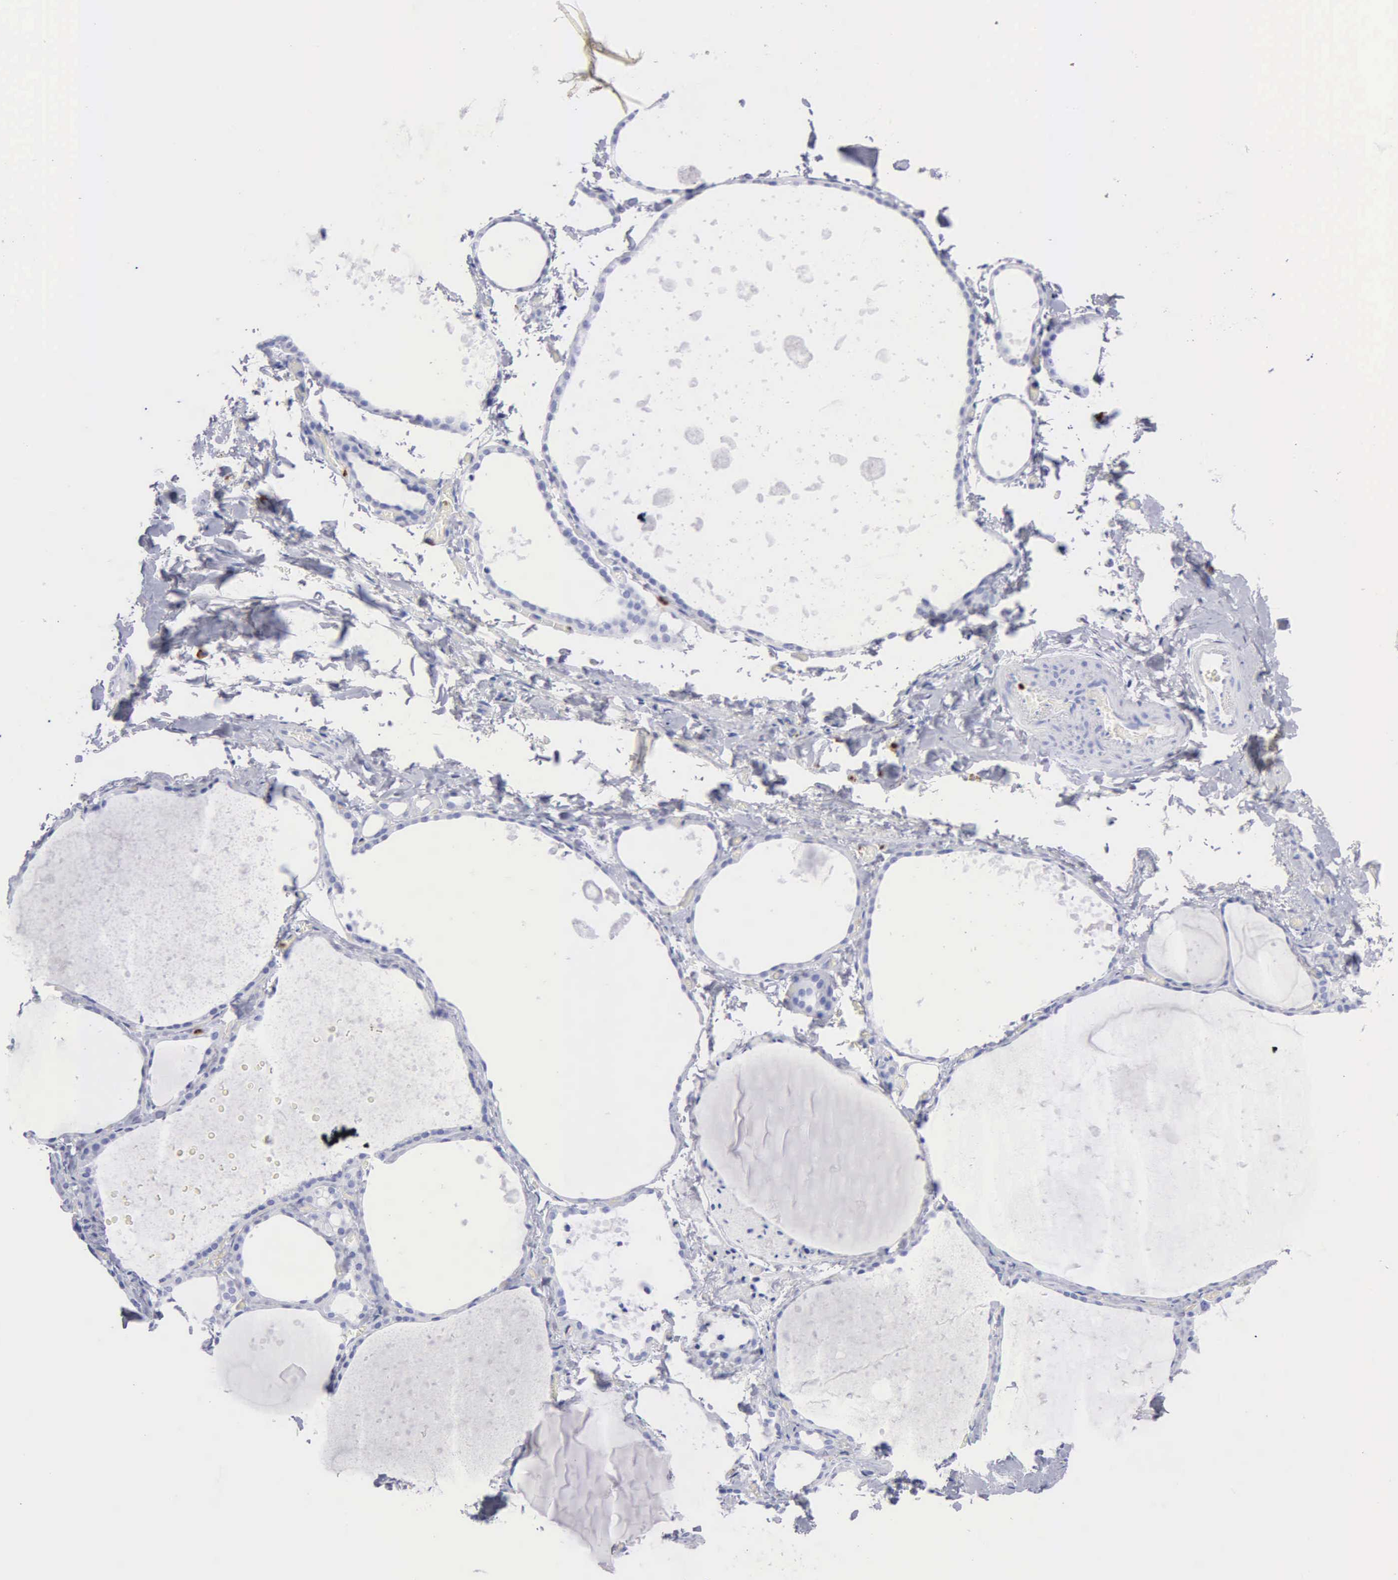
{"staining": {"intensity": "negative", "quantity": "none", "location": "none"}, "tissue": "thyroid gland", "cell_type": "Glandular cells", "image_type": "normal", "snomed": [{"axis": "morphology", "description": "Normal tissue, NOS"}, {"axis": "topography", "description": "Thyroid gland"}], "caption": "High power microscopy photomicrograph of an IHC histopathology image of benign thyroid gland, revealing no significant staining in glandular cells.", "gene": "CTSG", "patient": {"sex": "male", "age": 76}}